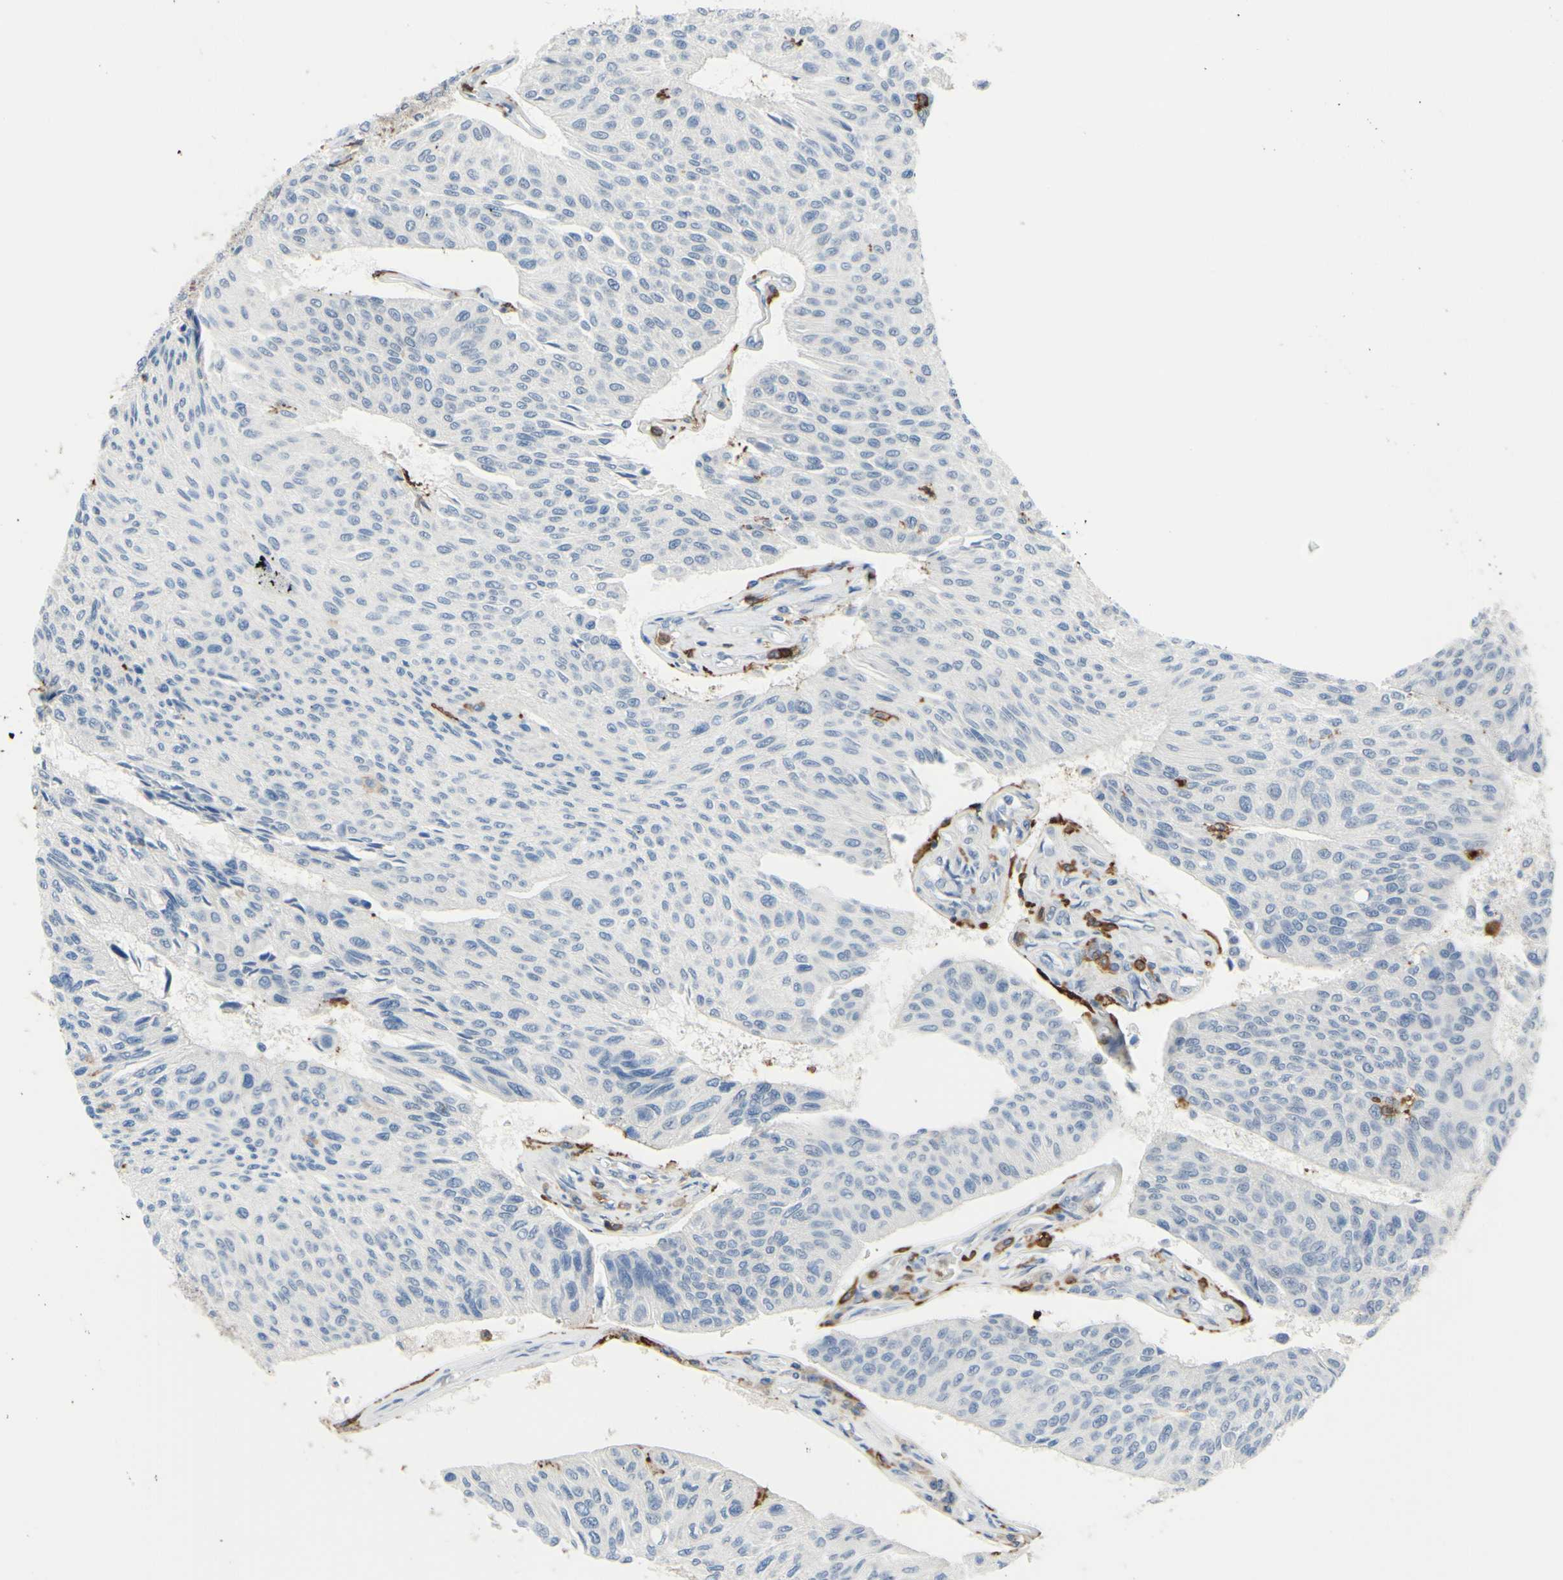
{"staining": {"intensity": "negative", "quantity": "none", "location": "none"}, "tissue": "urothelial cancer", "cell_type": "Tumor cells", "image_type": "cancer", "snomed": [{"axis": "morphology", "description": "Urothelial carcinoma, High grade"}, {"axis": "topography", "description": "Urinary bladder"}], "caption": "Protein analysis of high-grade urothelial carcinoma demonstrates no significant expression in tumor cells.", "gene": "FCGR2A", "patient": {"sex": "male", "age": 66}}